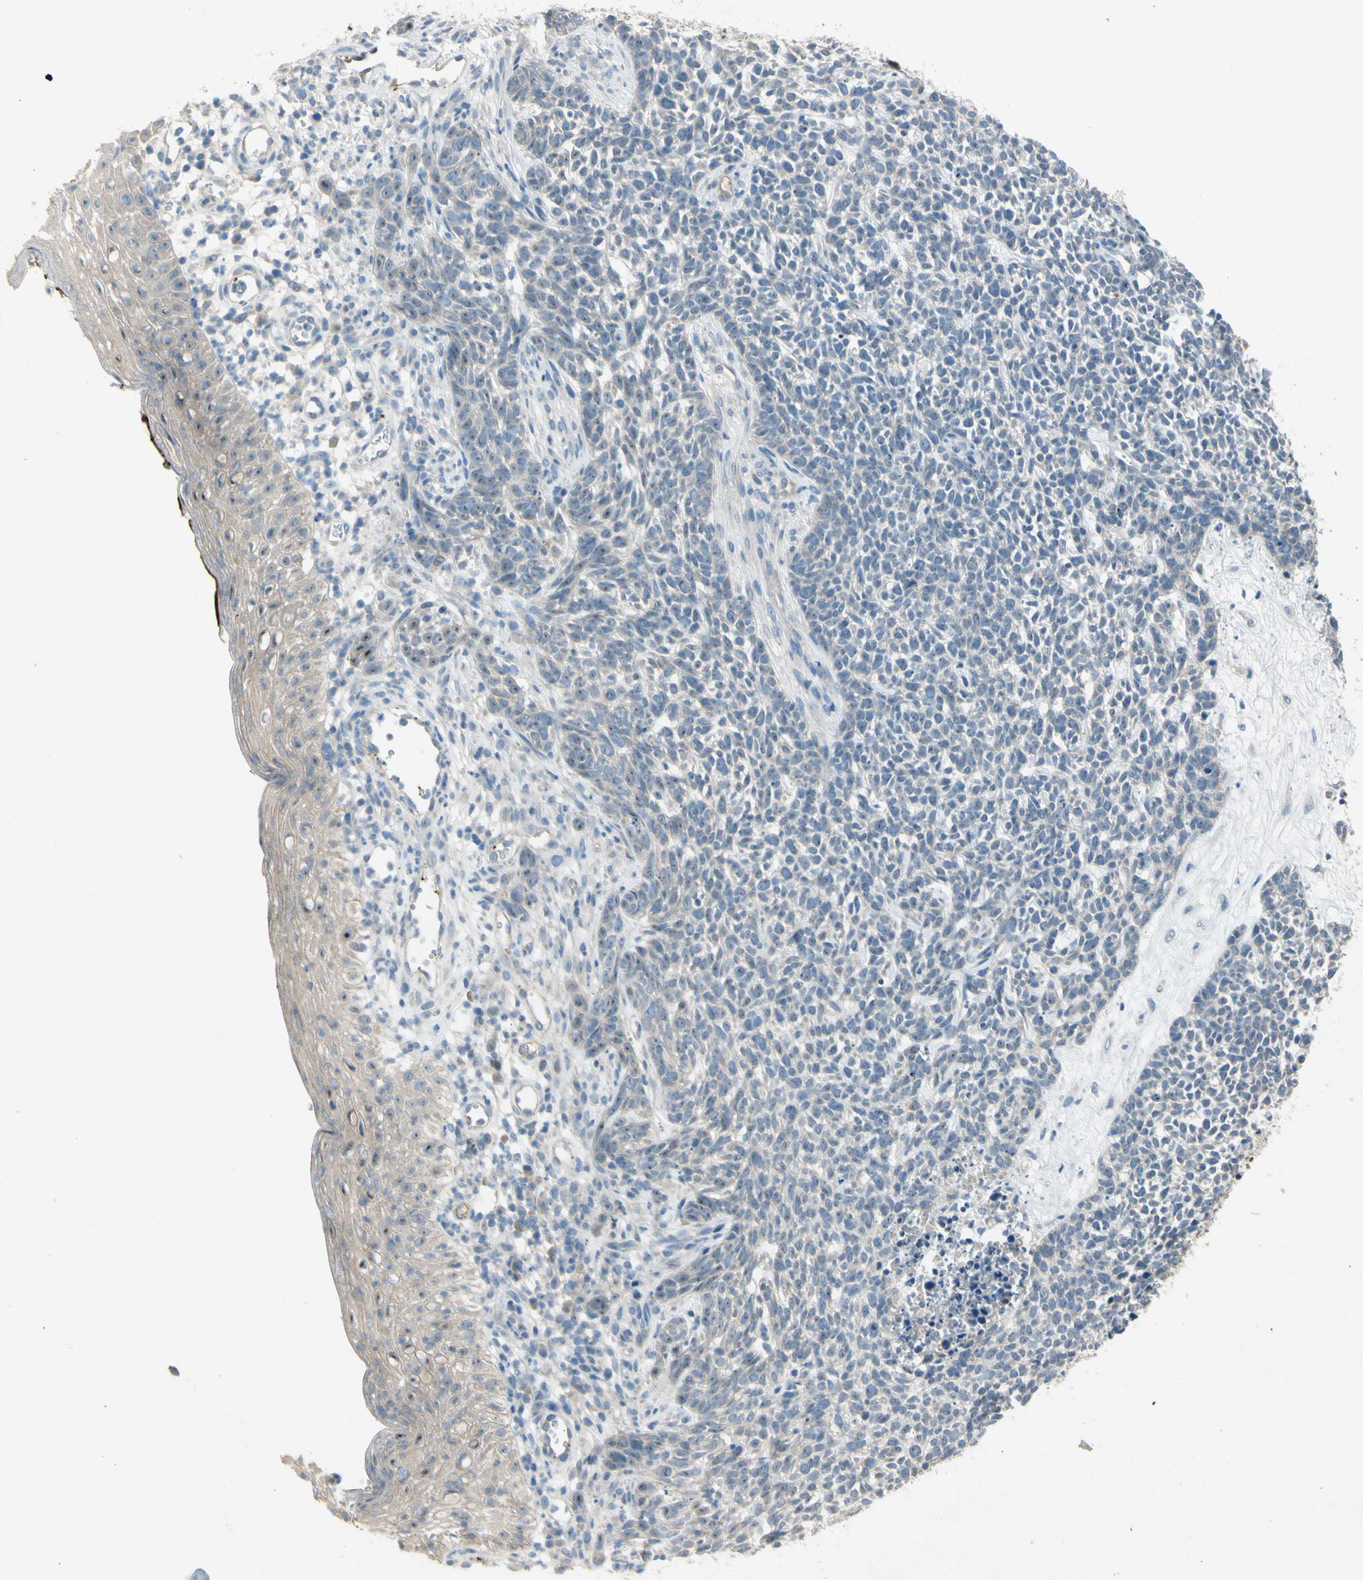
{"staining": {"intensity": "negative", "quantity": "none", "location": "none"}, "tissue": "skin cancer", "cell_type": "Tumor cells", "image_type": "cancer", "snomed": [{"axis": "morphology", "description": "Basal cell carcinoma"}, {"axis": "topography", "description": "Skin"}], "caption": "Tumor cells are negative for brown protein staining in basal cell carcinoma (skin). Nuclei are stained in blue.", "gene": "ATRN", "patient": {"sex": "female", "age": 84}}